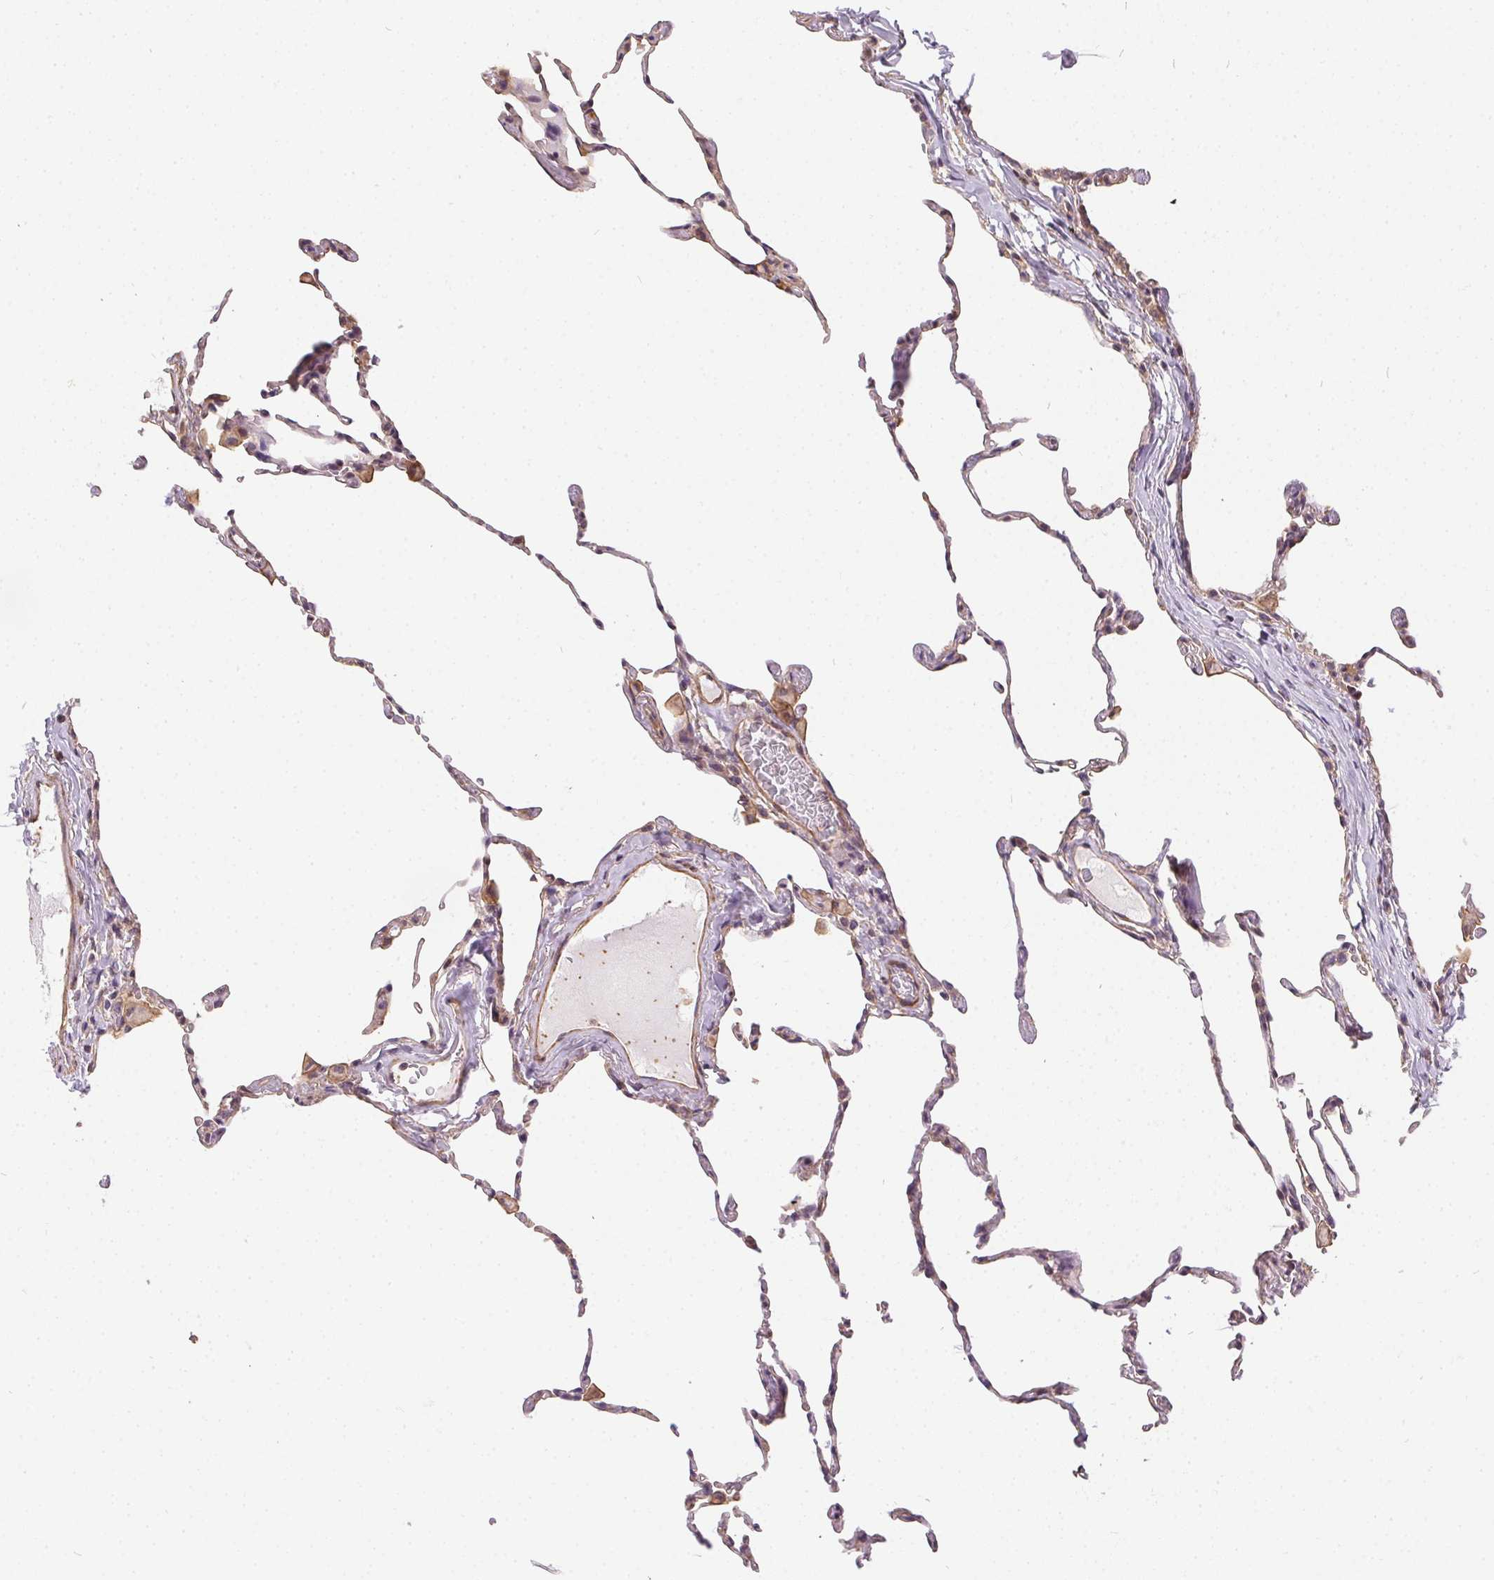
{"staining": {"intensity": "moderate", "quantity": "<25%", "location": "cytoplasmic/membranous"}, "tissue": "lung", "cell_type": "Alveolar cells", "image_type": "normal", "snomed": [{"axis": "morphology", "description": "Normal tissue, NOS"}, {"axis": "topography", "description": "Lung"}], "caption": "A brown stain labels moderate cytoplasmic/membranous positivity of a protein in alveolar cells of benign lung.", "gene": "REV3L", "patient": {"sex": "female", "age": 57}}